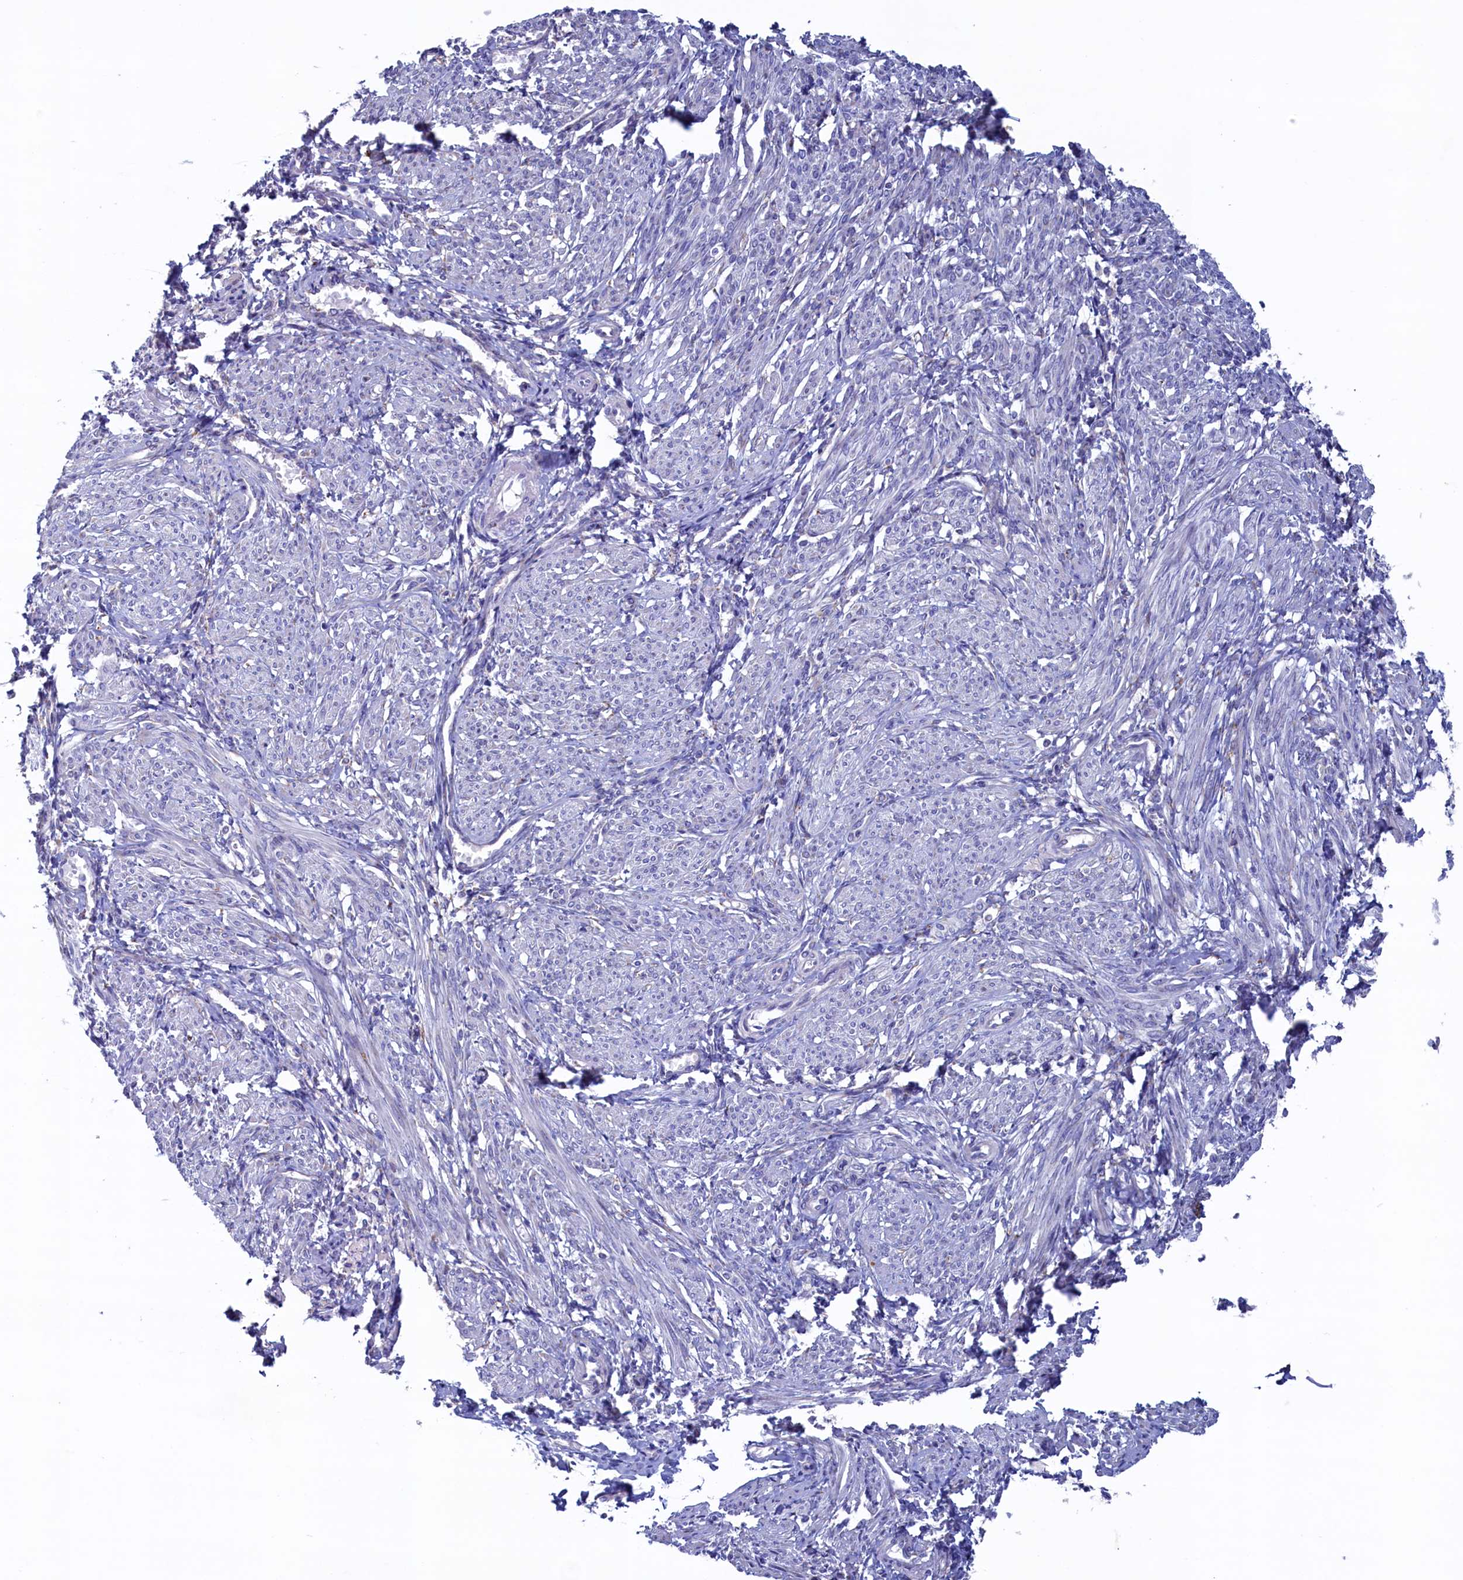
{"staining": {"intensity": "negative", "quantity": "none", "location": "none"}, "tissue": "smooth muscle", "cell_type": "Smooth muscle cells", "image_type": "normal", "snomed": [{"axis": "morphology", "description": "Normal tissue, NOS"}, {"axis": "topography", "description": "Smooth muscle"}], "caption": "An immunohistochemistry micrograph of normal smooth muscle is shown. There is no staining in smooth muscle cells of smooth muscle. (Stains: DAB immunohistochemistry (IHC) with hematoxylin counter stain, Microscopy: brightfield microscopy at high magnification).", "gene": "CBLIF", "patient": {"sex": "female", "age": 39}}